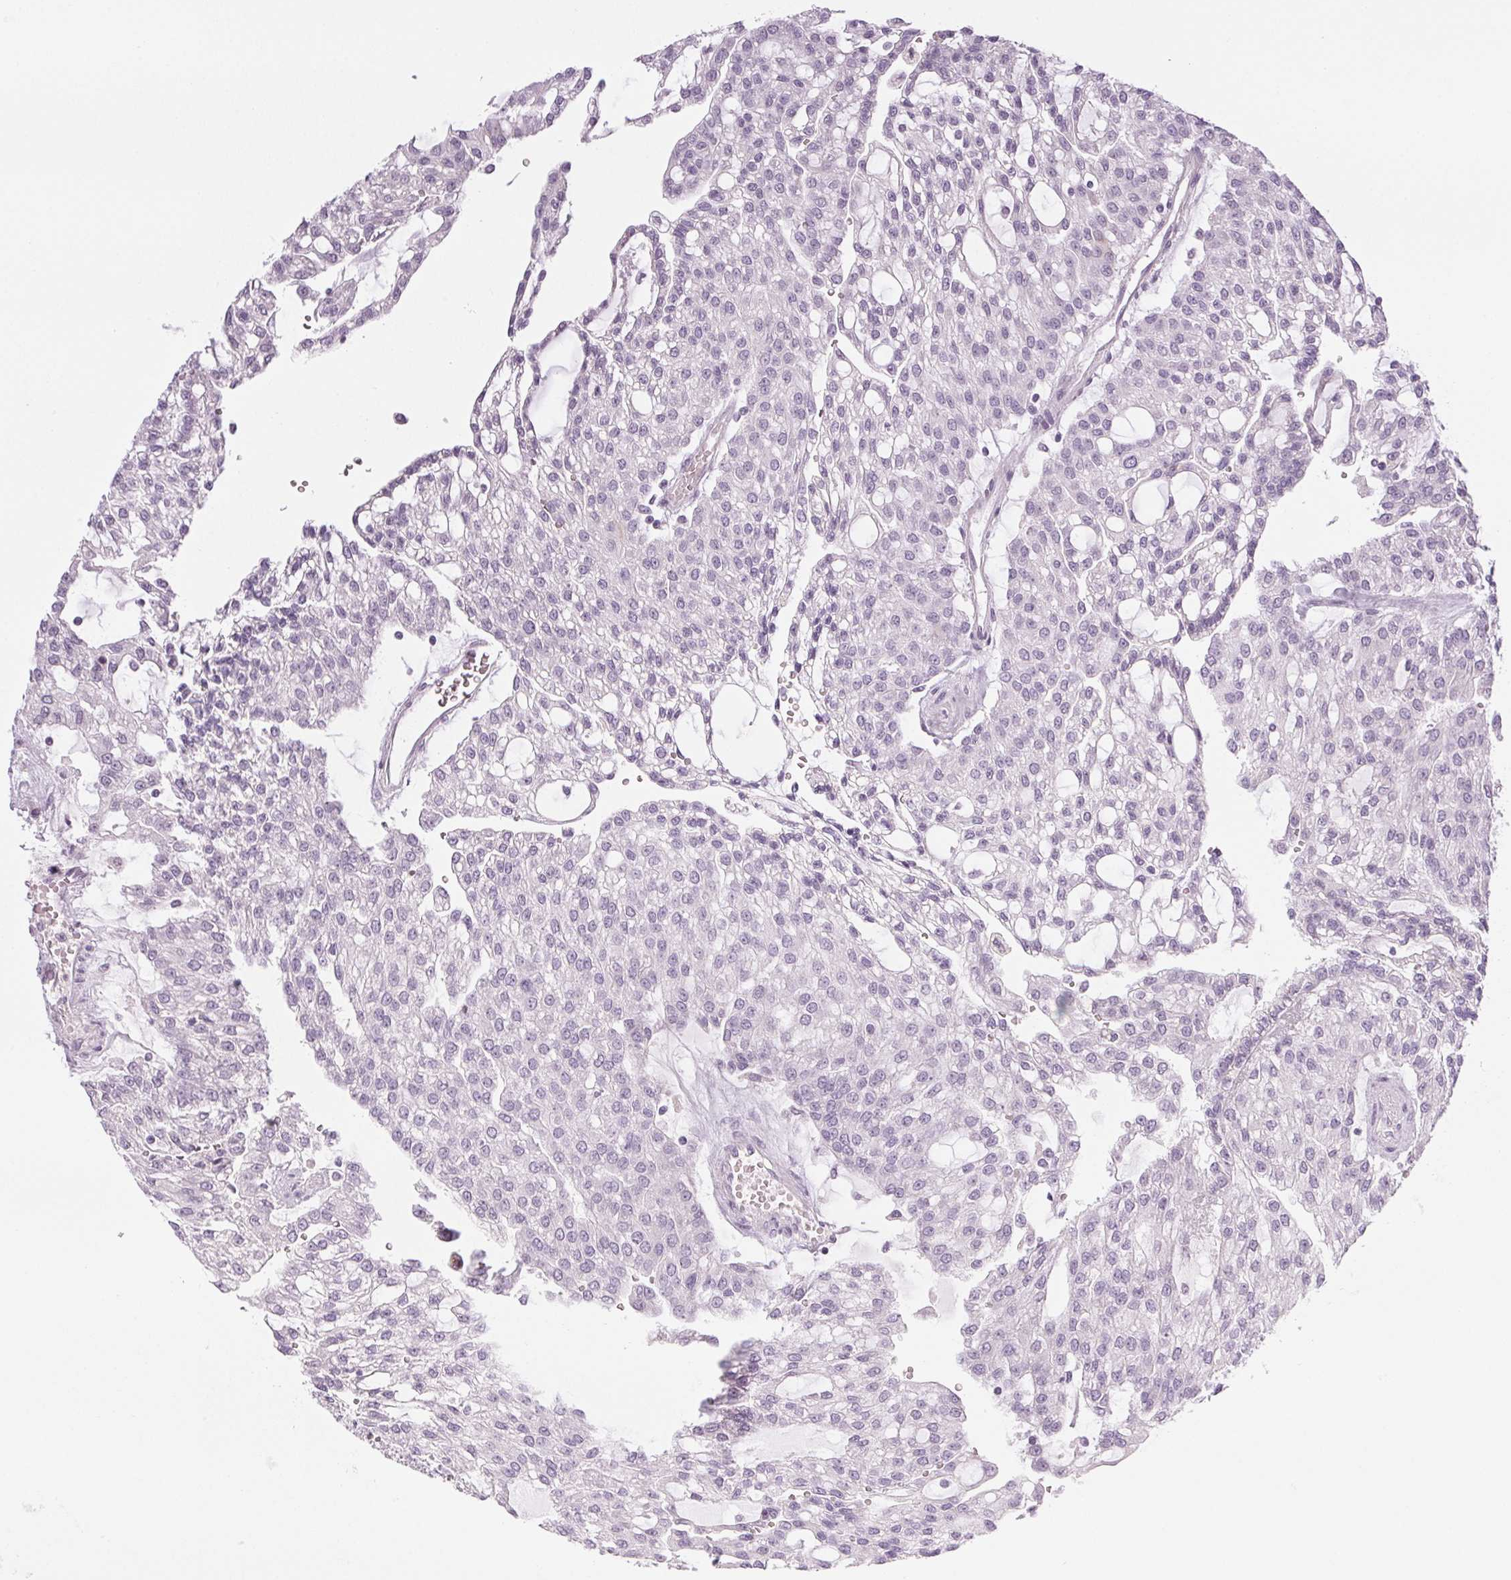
{"staining": {"intensity": "negative", "quantity": "none", "location": "none"}, "tissue": "renal cancer", "cell_type": "Tumor cells", "image_type": "cancer", "snomed": [{"axis": "morphology", "description": "Adenocarcinoma, NOS"}, {"axis": "topography", "description": "Kidney"}], "caption": "Immunohistochemistry of human renal adenocarcinoma displays no staining in tumor cells.", "gene": "COL7A1", "patient": {"sex": "male", "age": 63}}